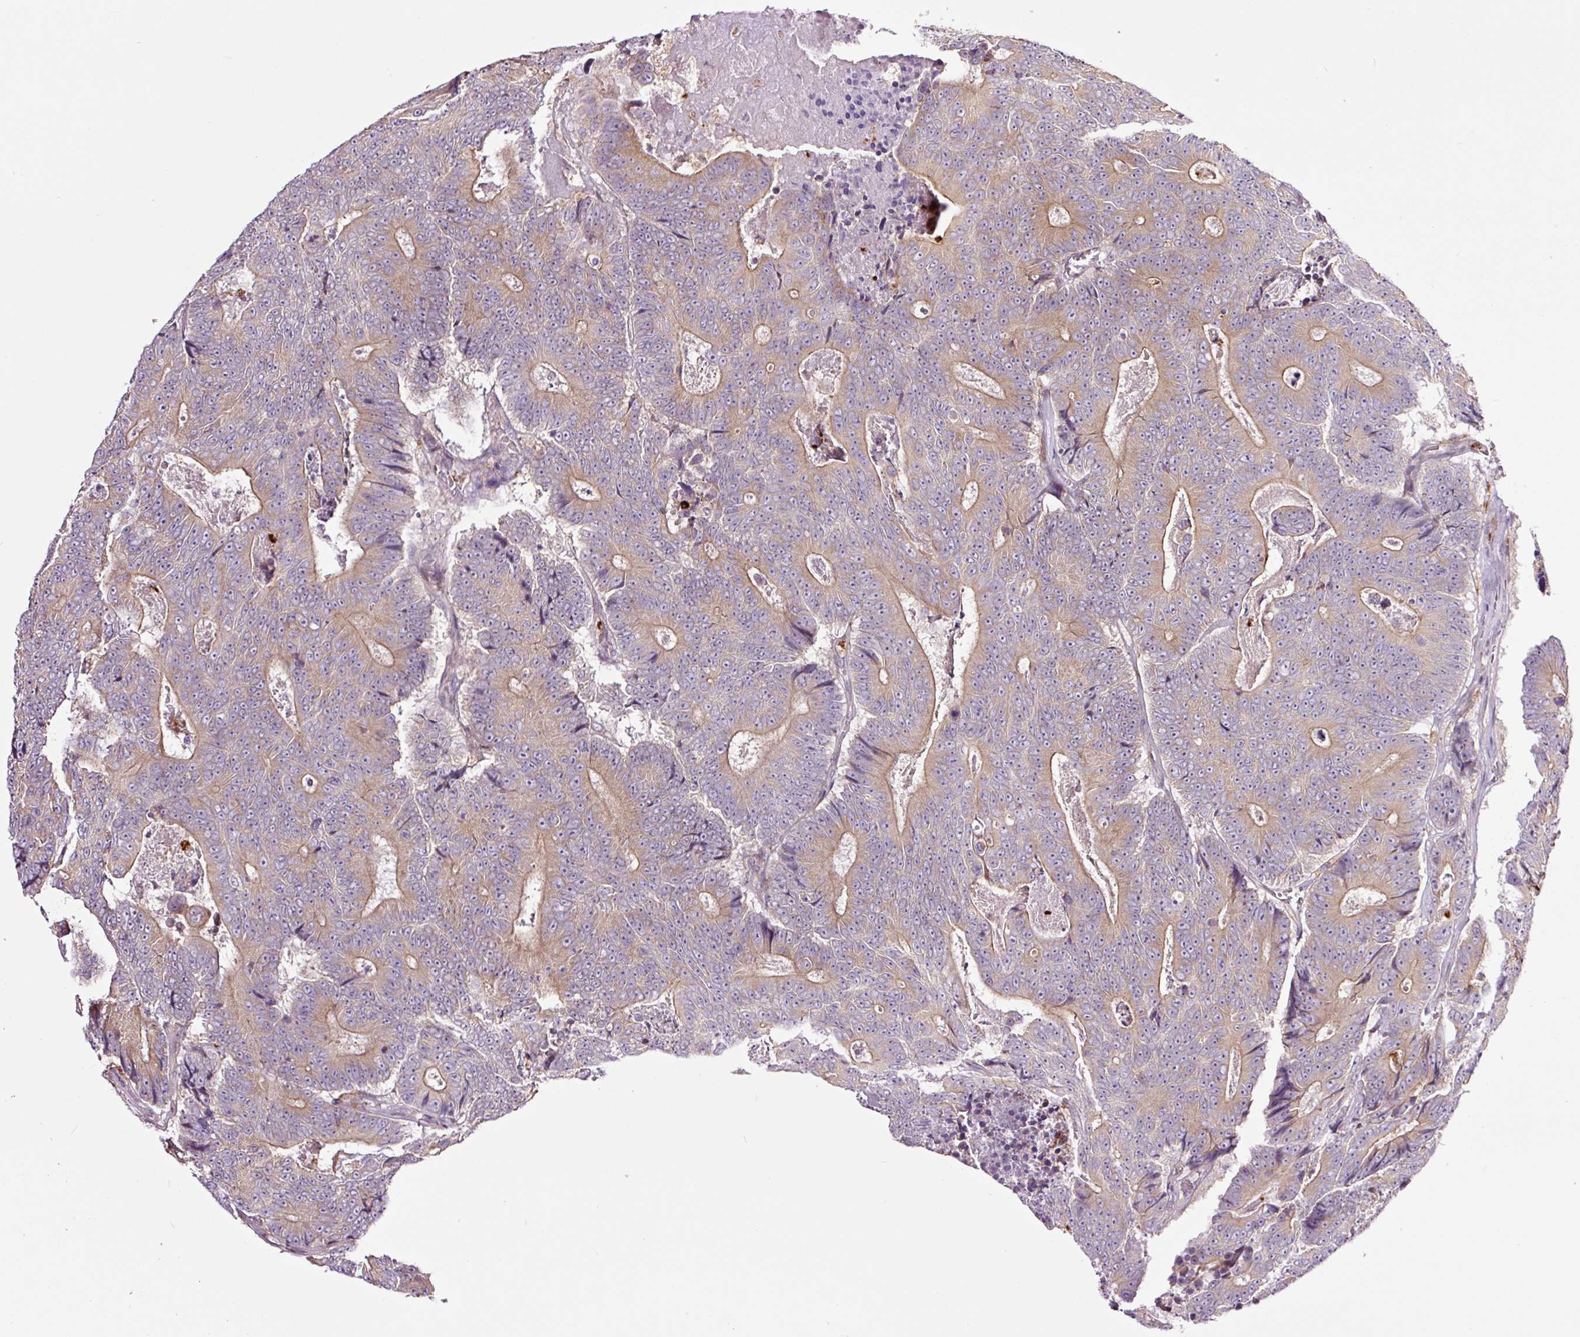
{"staining": {"intensity": "moderate", "quantity": "25%-75%", "location": "cytoplasmic/membranous"}, "tissue": "colorectal cancer", "cell_type": "Tumor cells", "image_type": "cancer", "snomed": [{"axis": "morphology", "description": "Adenocarcinoma, NOS"}, {"axis": "topography", "description": "Colon"}], "caption": "An image of adenocarcinoma (colorectal) stained for a protein reveals moderate cytoplasmic/membranous brown staining in tumor cells. Nuclei are stained in blue.", "gene": "SH2D6", "patient": {"sex": "male", "age": 83}}